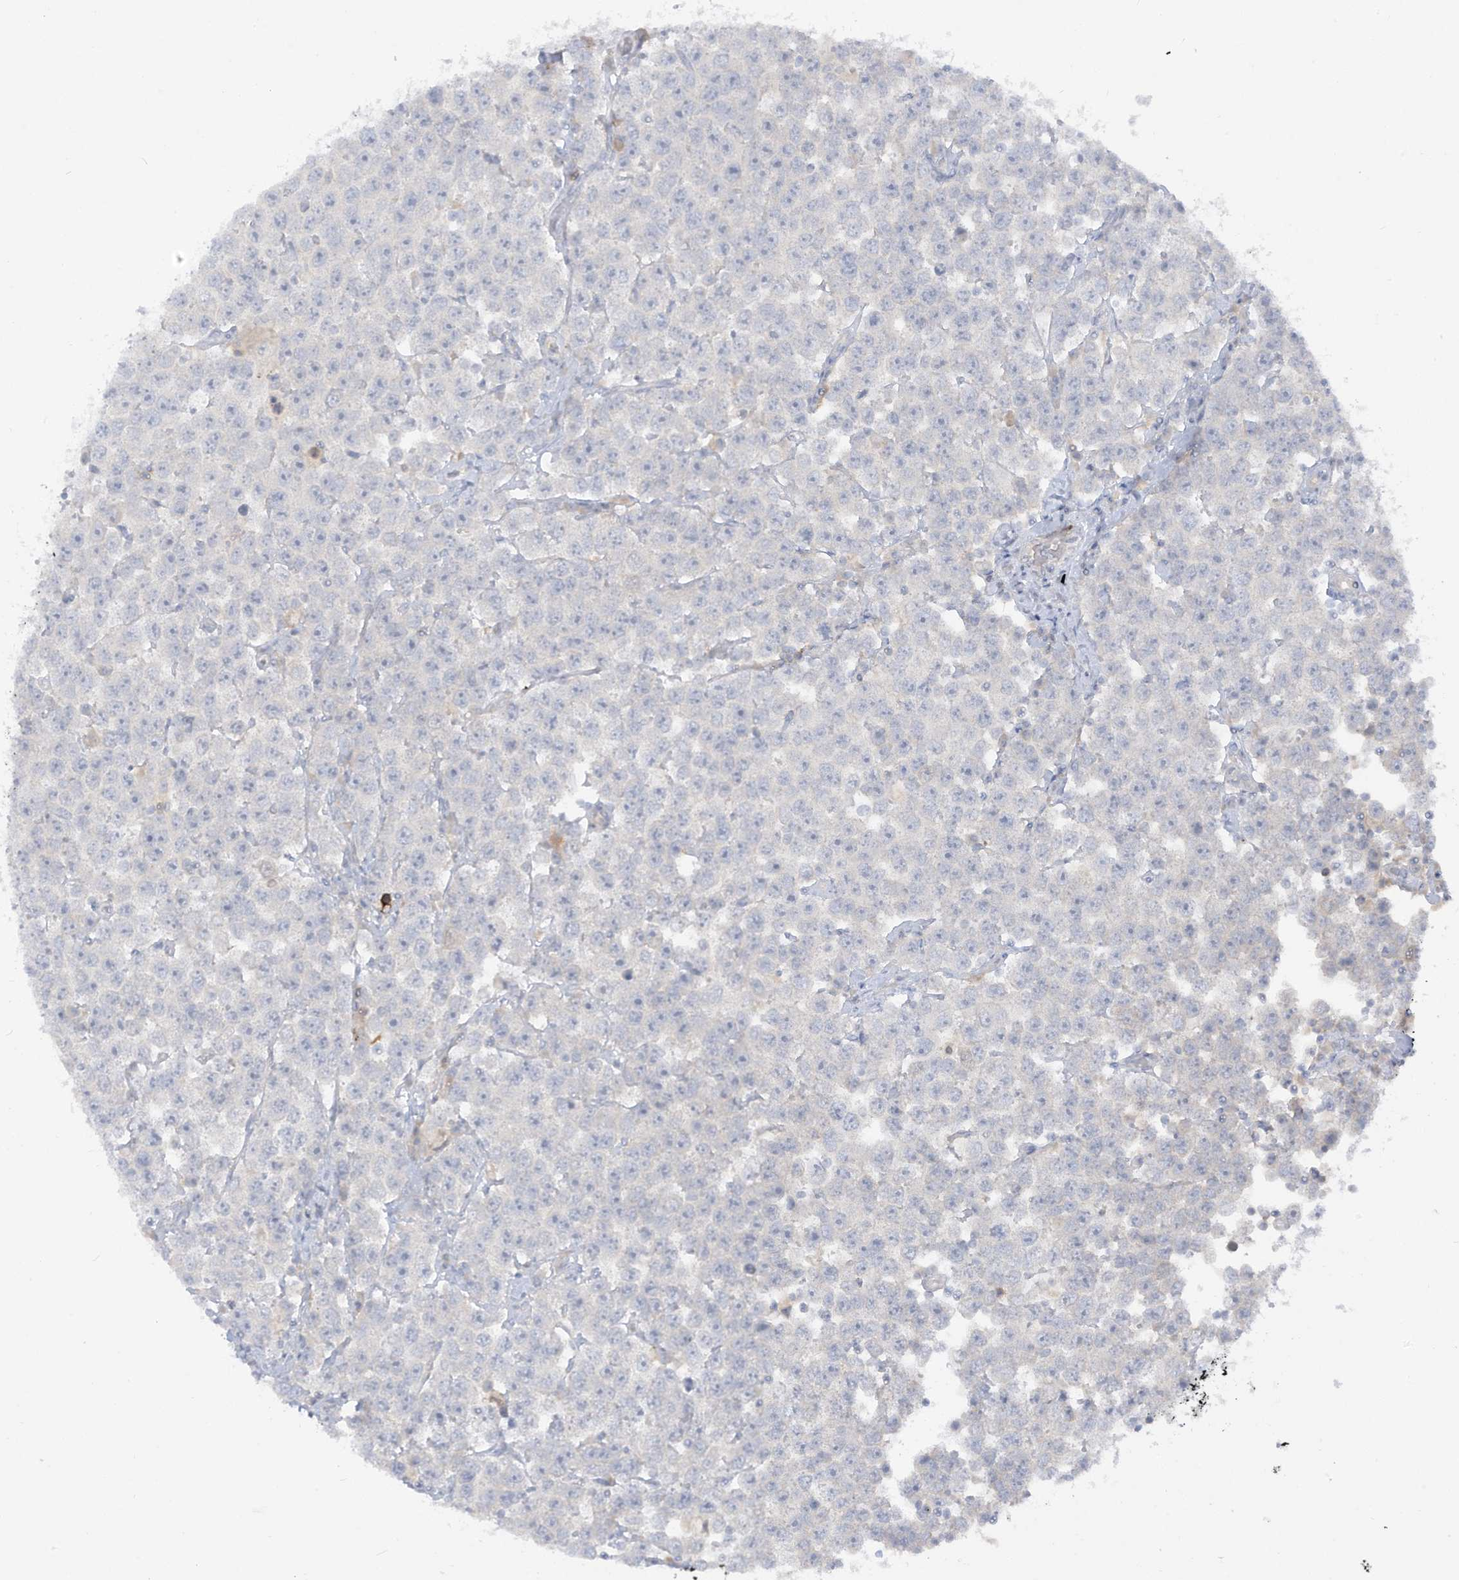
{"staining": {"intensity": "negative", "quantity": "none", "location": "none"}, "tissue": "testis cancer", "cell_type": "Tumor cells", "image_type": "cancer", "snomed": [{"axis": "morphology", "description": "Seminoma, NOS"}, {"axis": "topography", "description": "Testis"}], "caption": "Immunohistochemistry photomicrograph of human testis seminoma stained for a protein (brown), which exhibits no positivity in tumor cells. (DAB (3,3'-diaminobenzidine) immunohistochemistry (IHC), high magnification).", "gene": "NOTO", "patient": {"sex": "male", "age": 28}}